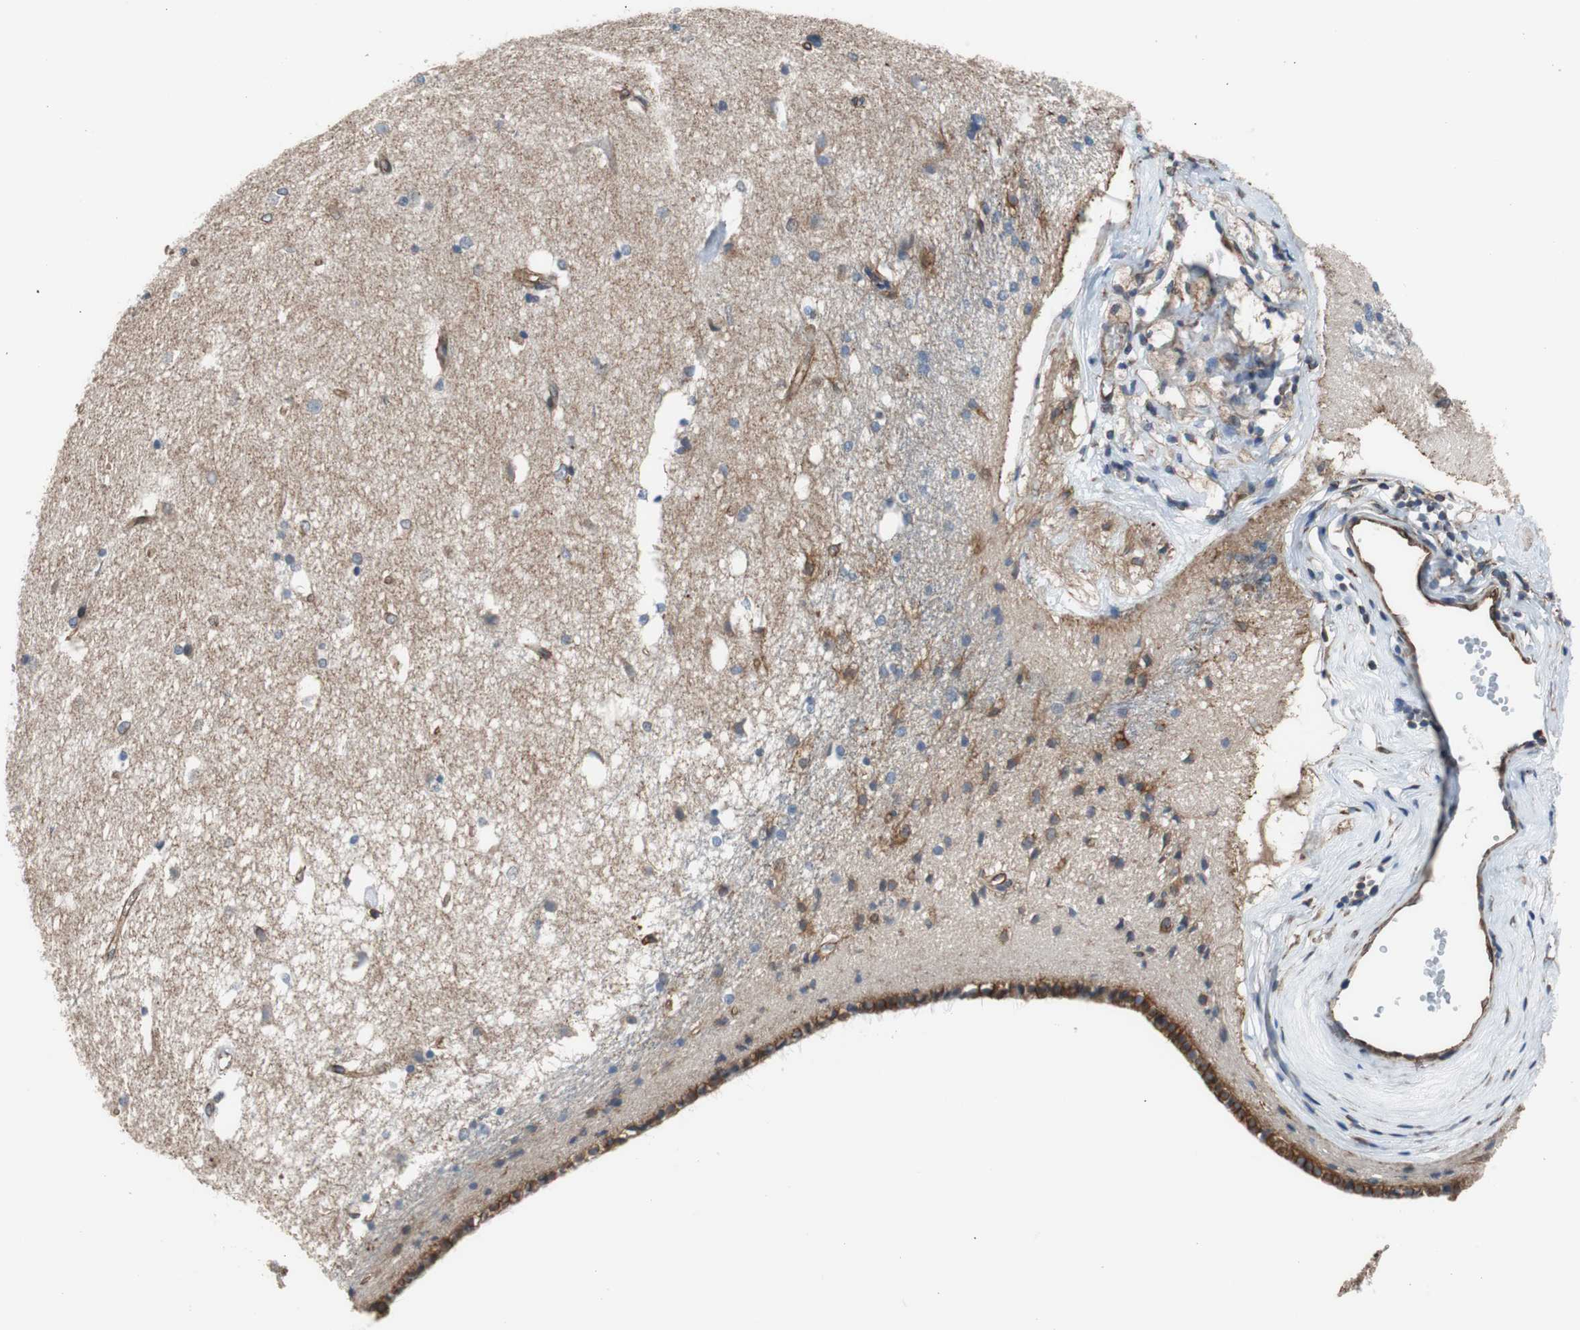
{"staining": {"intensity": "negative", "quantity": "none", "location": "none"}, "tissue": "caudate", "cell_type": "Glial cells", "image_type": "normal", "snomed": [{"axis": "morphology", "description": "Normal tissue, NOS"}, {"axis": "topography", "description": "Lateral ventricle wall"}], "caption": "An IHC image of benign caudate is shown. There is no staining in glial cells of caudate. (DAB immunohistochemistry with hematoxylin counter stain).", "gene": "KIF3B", "patient": {"sex": "female", "age": 19}}